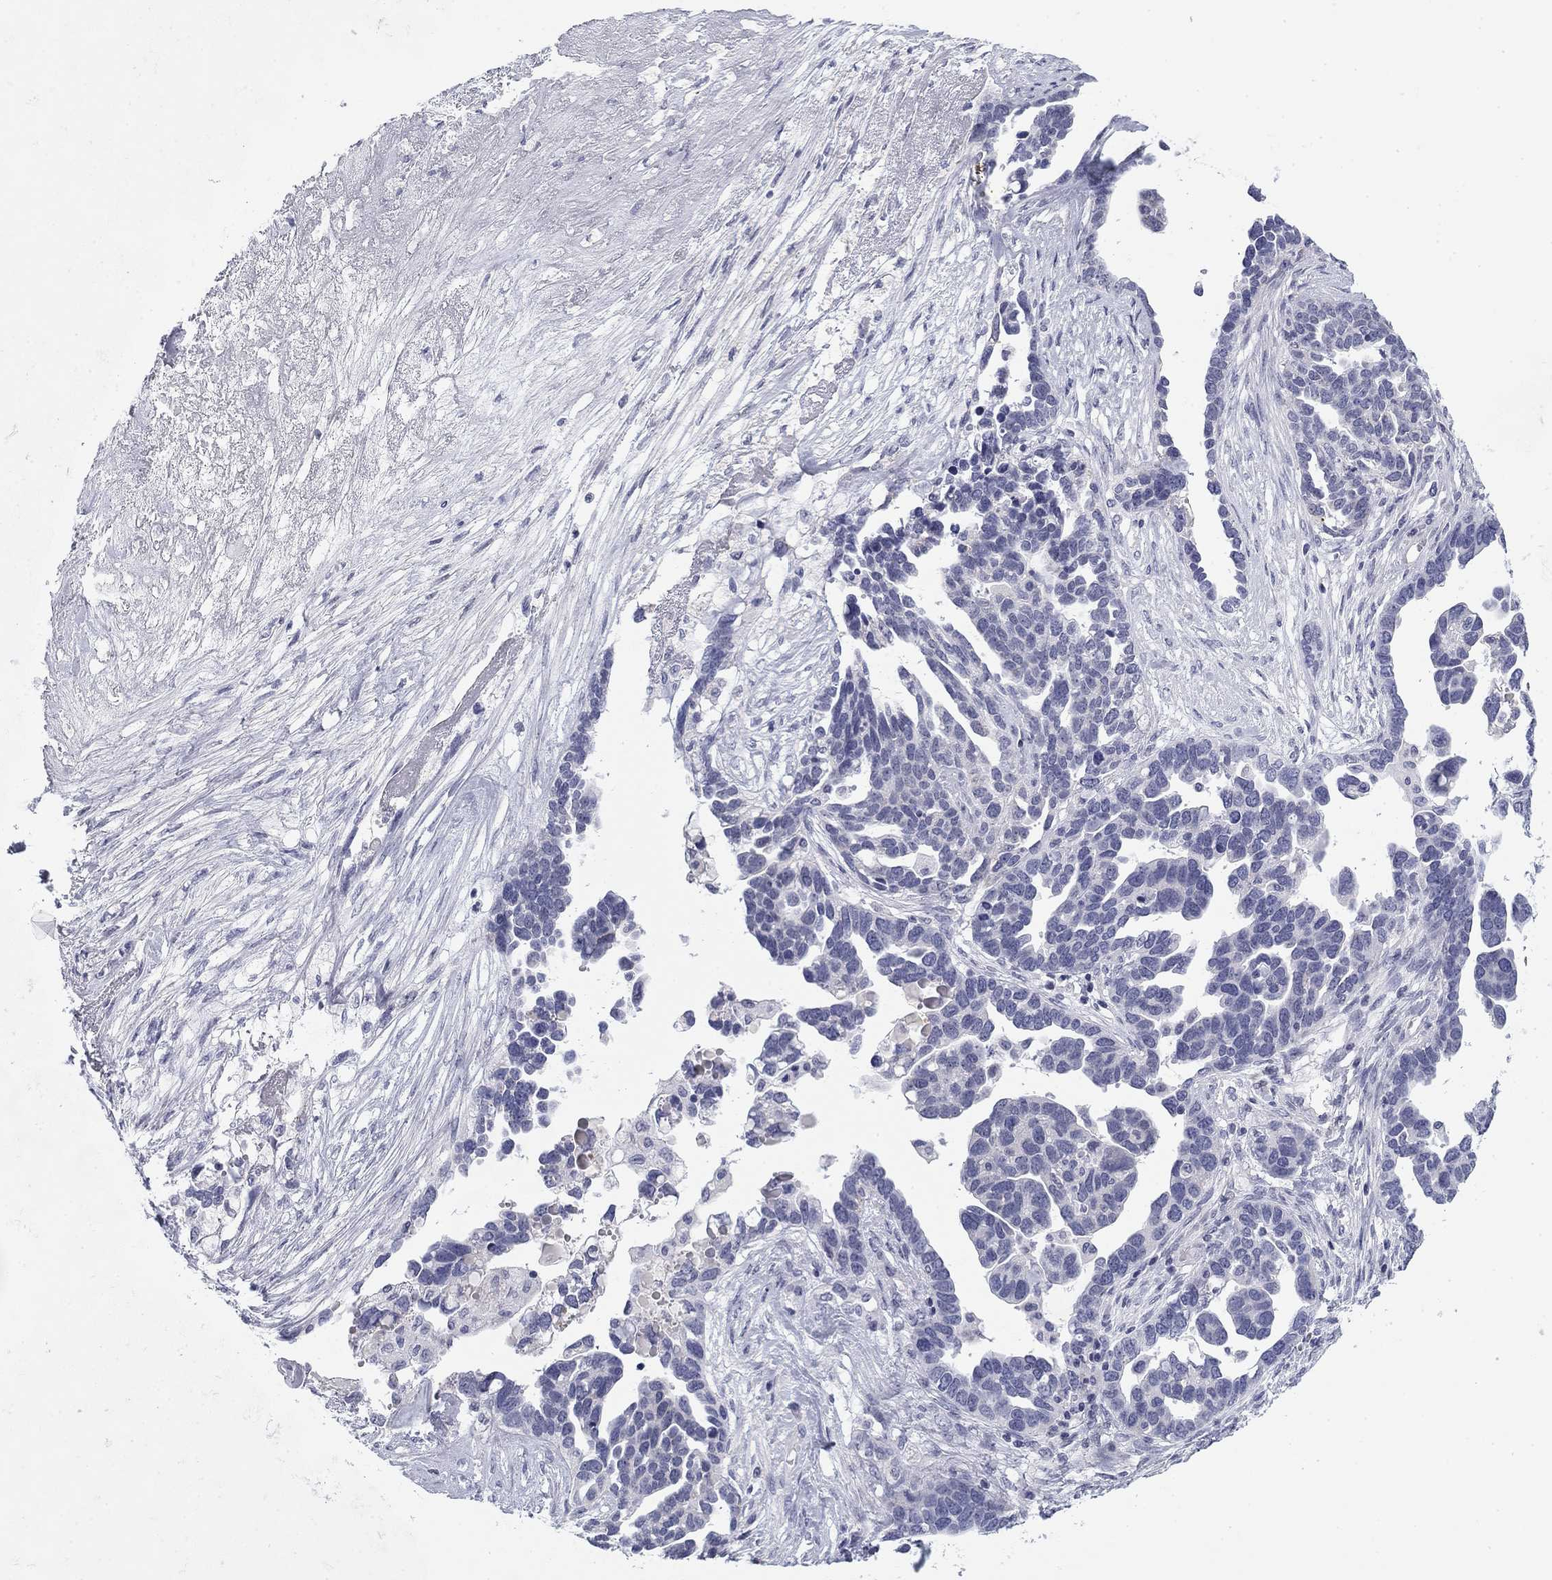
{"staining": {"intensity": "negative", "quantity": "none", "location": "none"}, "tissue": "ovarian cancer", "cell_type": "Tumor cells", "image_type": "cancer", "snomed": [{"axis": "morphology", "description": "Cystadenocarcinoma, serous, NOS"}, {"axis": "topography", "description": "Ovary"}], "caption": "Tumor cells show no significant protein expression in ovarian cancer.", "gene": "PRPH", "patient": {"sex": "female", "age": 54}}